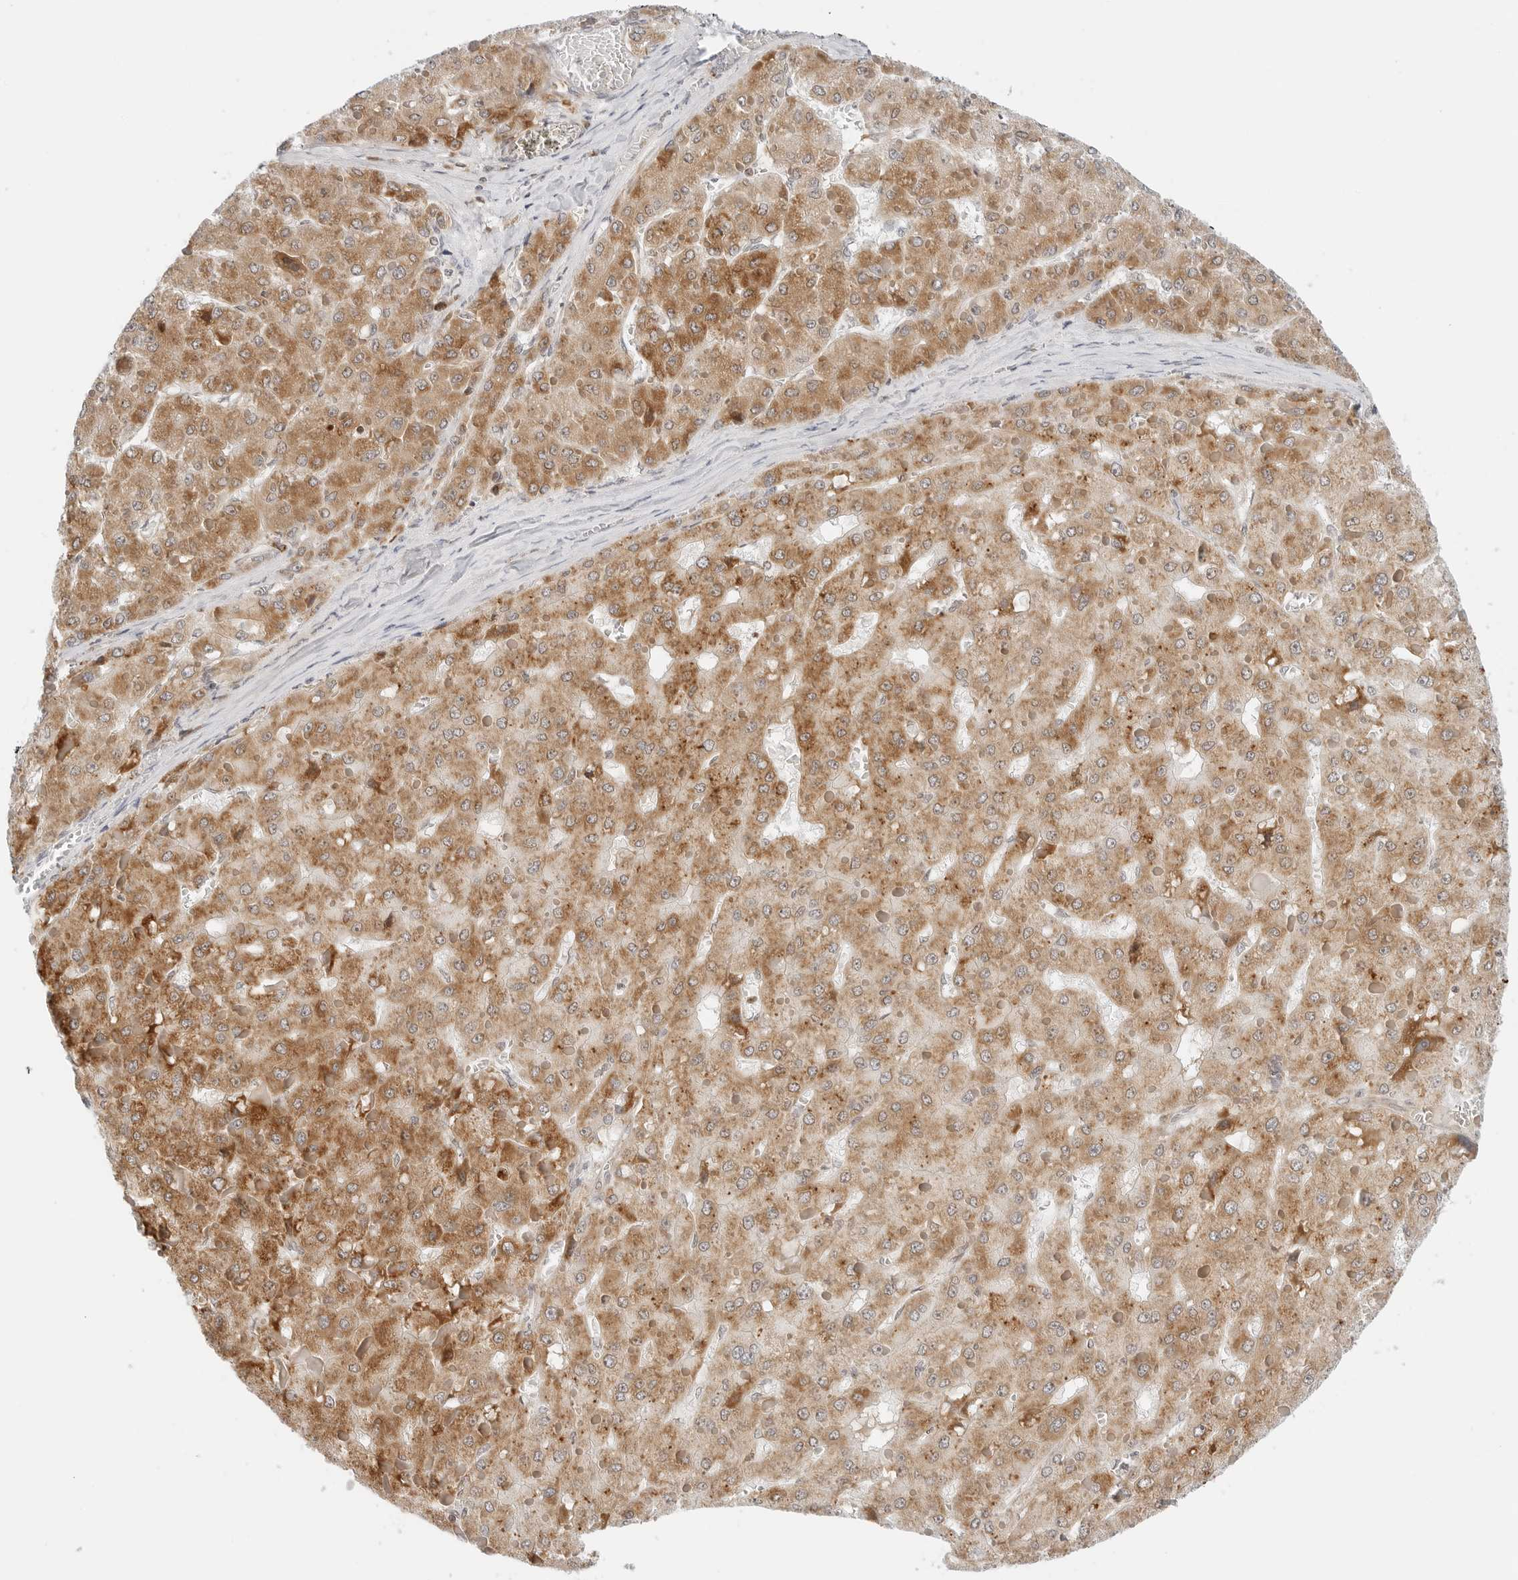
{"staining": {"intensity": "moderate", "quantity": ">75%", "location": "cytoplasmic/membranous"}, "tissue": "liver cancer", "cell_type": "Tumor cells", "image_type": "cancer", "snomed": [{"axis": "morphology", "description": "Carcinoma, Hepatocellular, NOS"}, {"axis": "topography", "description": "Liver"}], "caption": "This is a histology image of immunohistochemistry staining of liver cancer (hepatocellular carcinoma), which shows moderate expression in the cytoplasmic/membranous of tumor cells.", "gene": "DYRK4", "patient": {"sex": "female", "age": 73}}